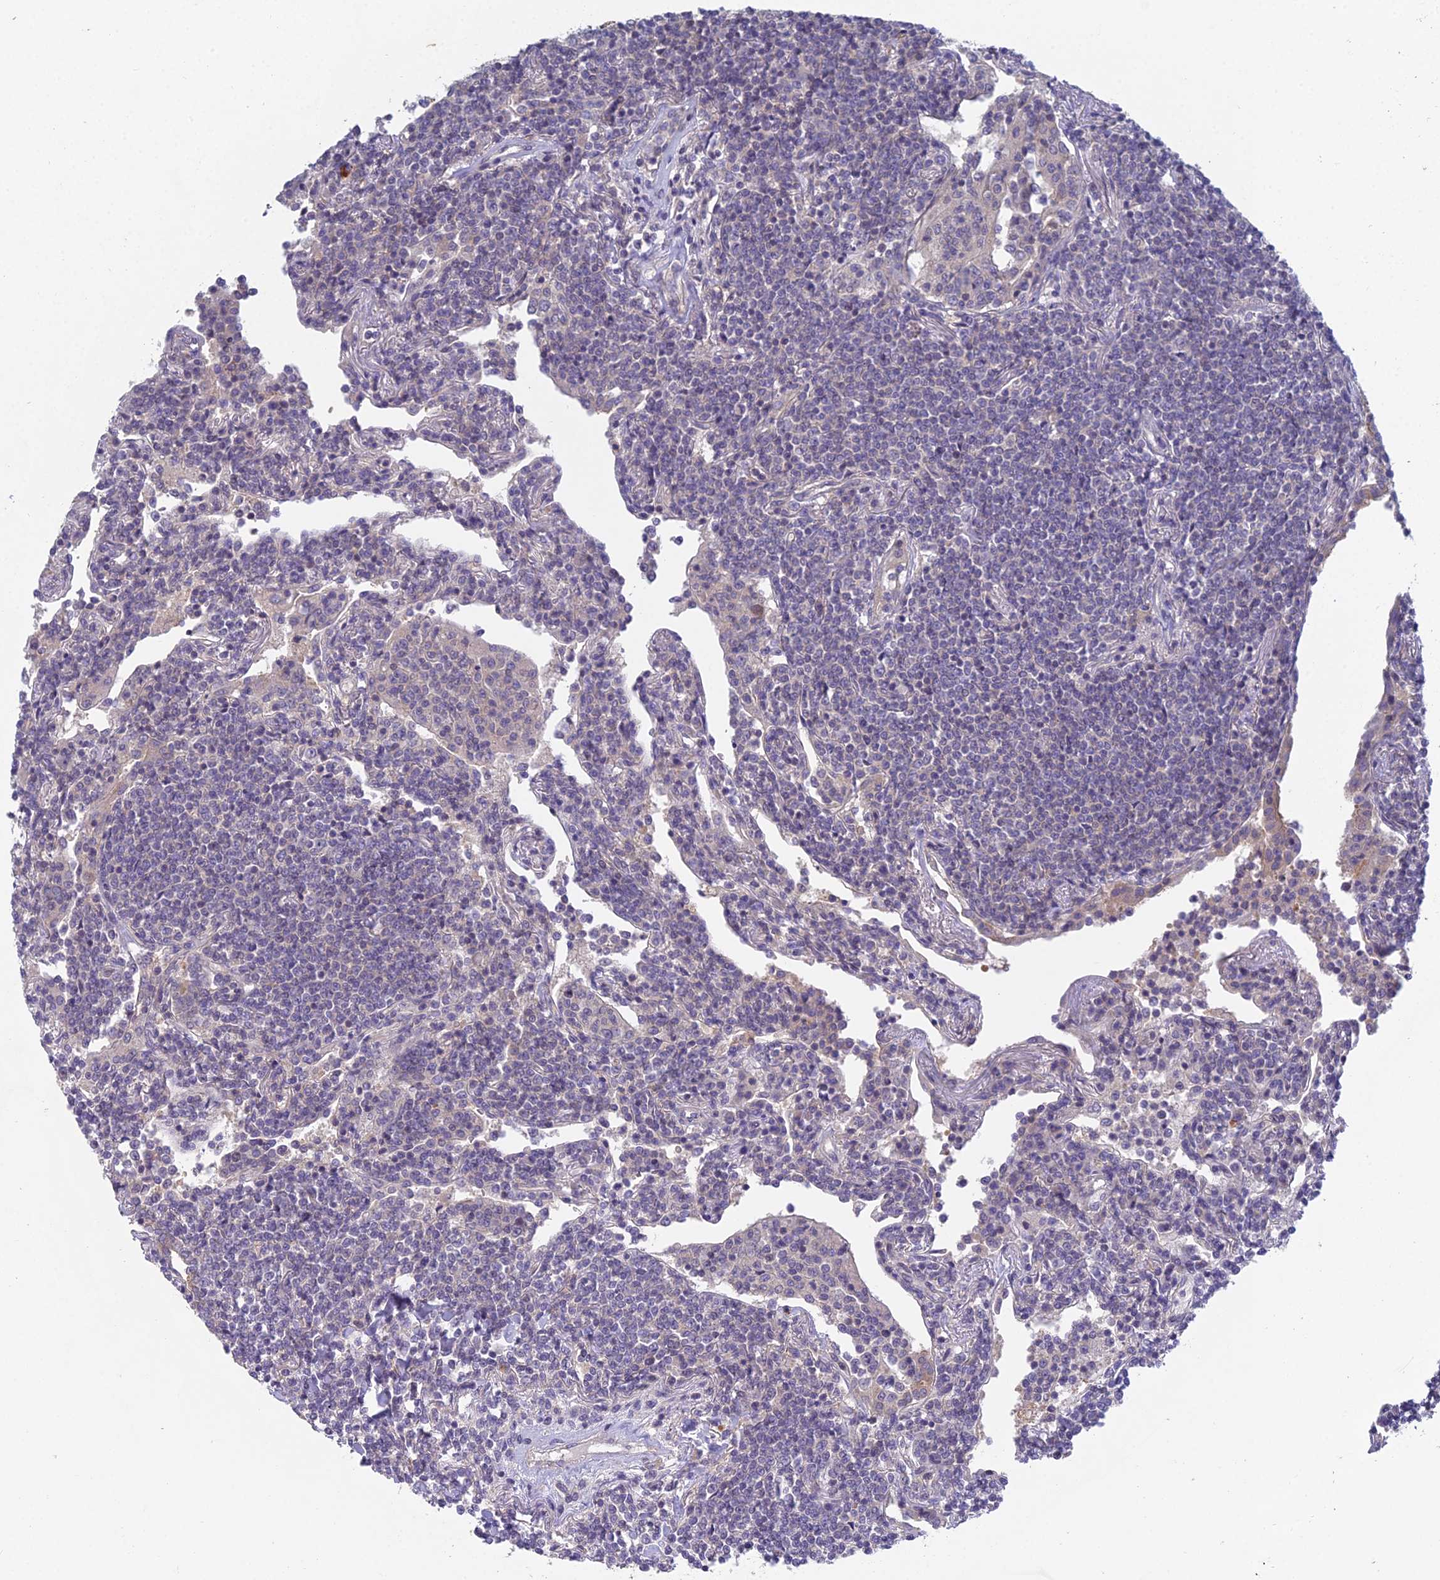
{"staining": {"intensity": "negative", "quantity": "none", "location": "none"}, "tissue": "lymphoma", "cell_type": "Tumor cells", "image_type": "cancer", "snomed": [{"axis": "morphology", "description": "Malignant lymphoma, non-Hodgkin's type, Low grade"}, {"axis": "topography", "description": "Lung"}], "caption": "Immunohistochemical staining of human lymphoma reveals no significant positivity in tumor cells.", "gene": "METTL26", "patient": {"sex": "female", "age": 71}}